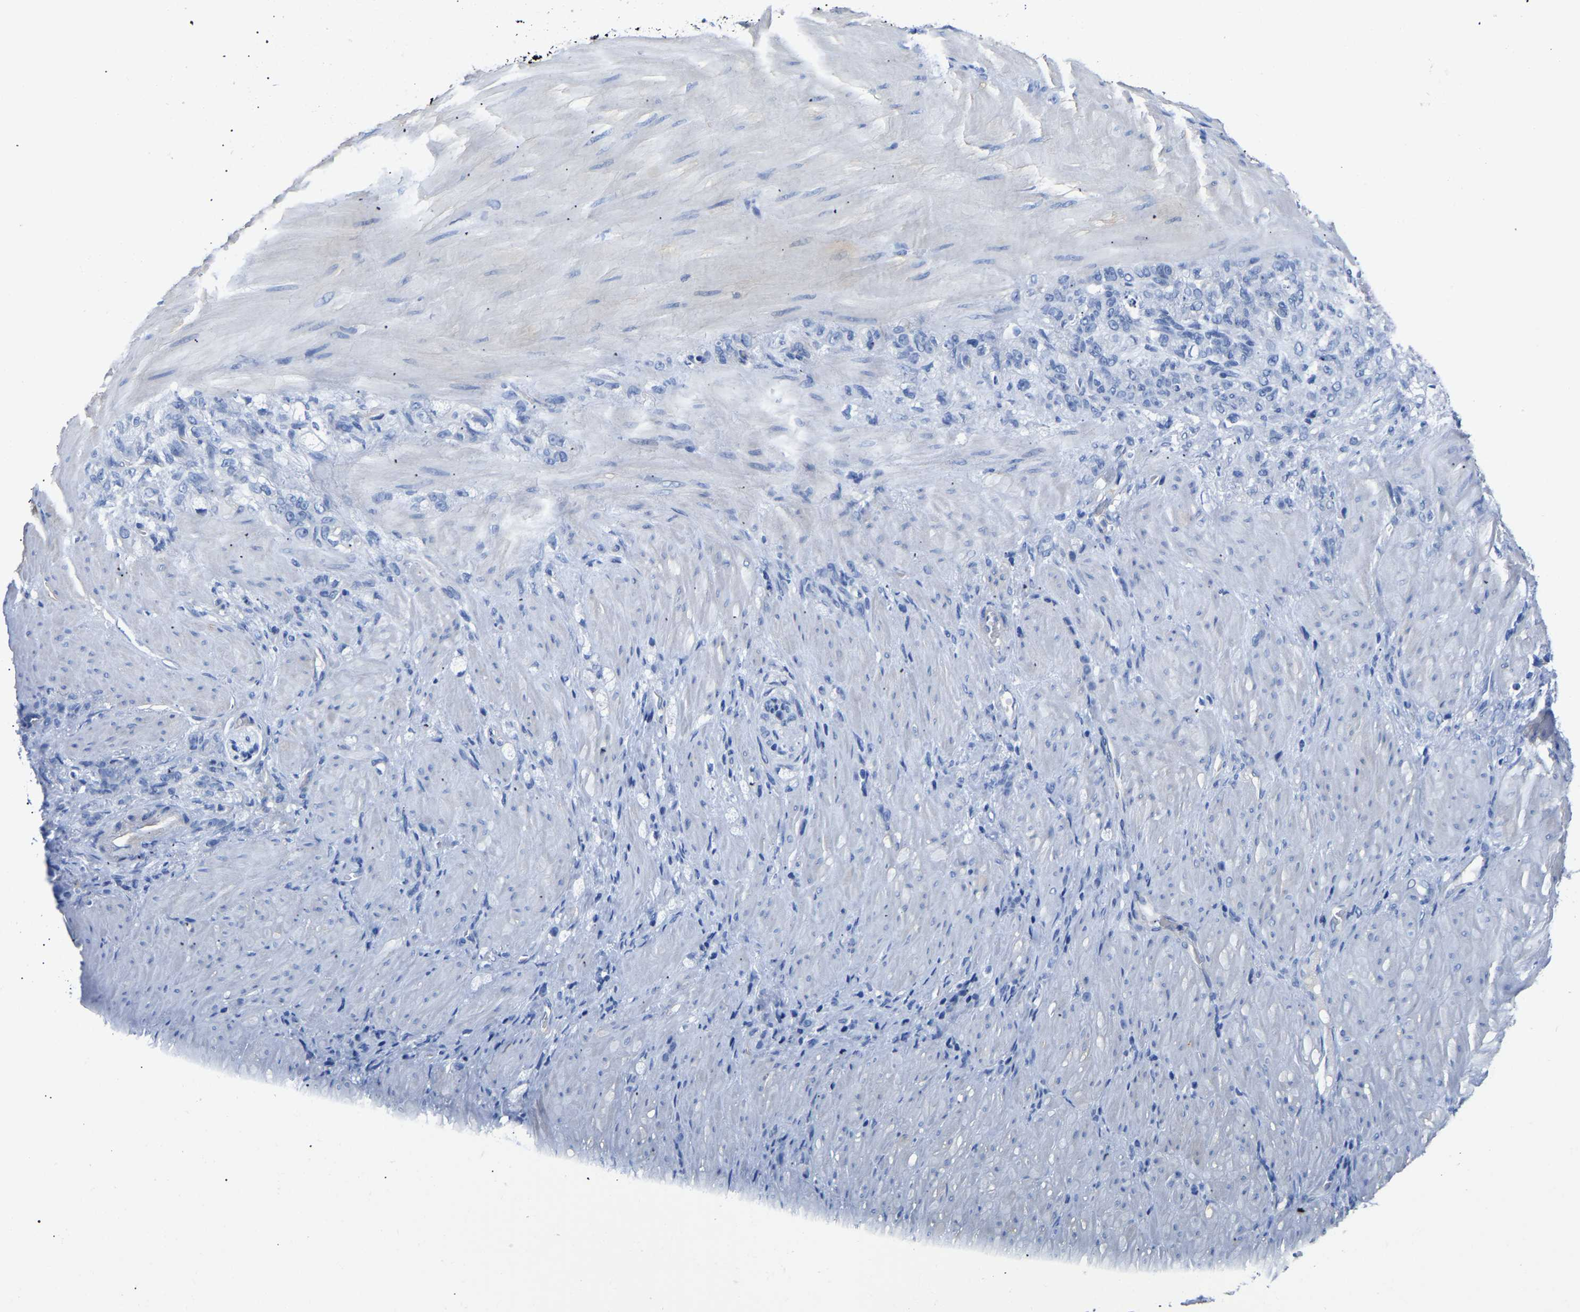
{"staining": {"intensity": "negative", "quantity": "none", "location": "none"}, "tissue": "stomach cancer", "cell_type": "Tumor cells", "image_type": "cancer", "snomed": [{"axis": "morphology", "description": "Normal tissue, NOS"}, {"axis": "morphology", "description": "Adenocarcinoma, NOS"}, {"axis": "topography", "description": "Stomach"}], "caption": "There is no significant expression in tumor cells of adenocarcinoma (stomach).", "gene": "UPK3A", "patient": {"sex": "male", "age": 82}}